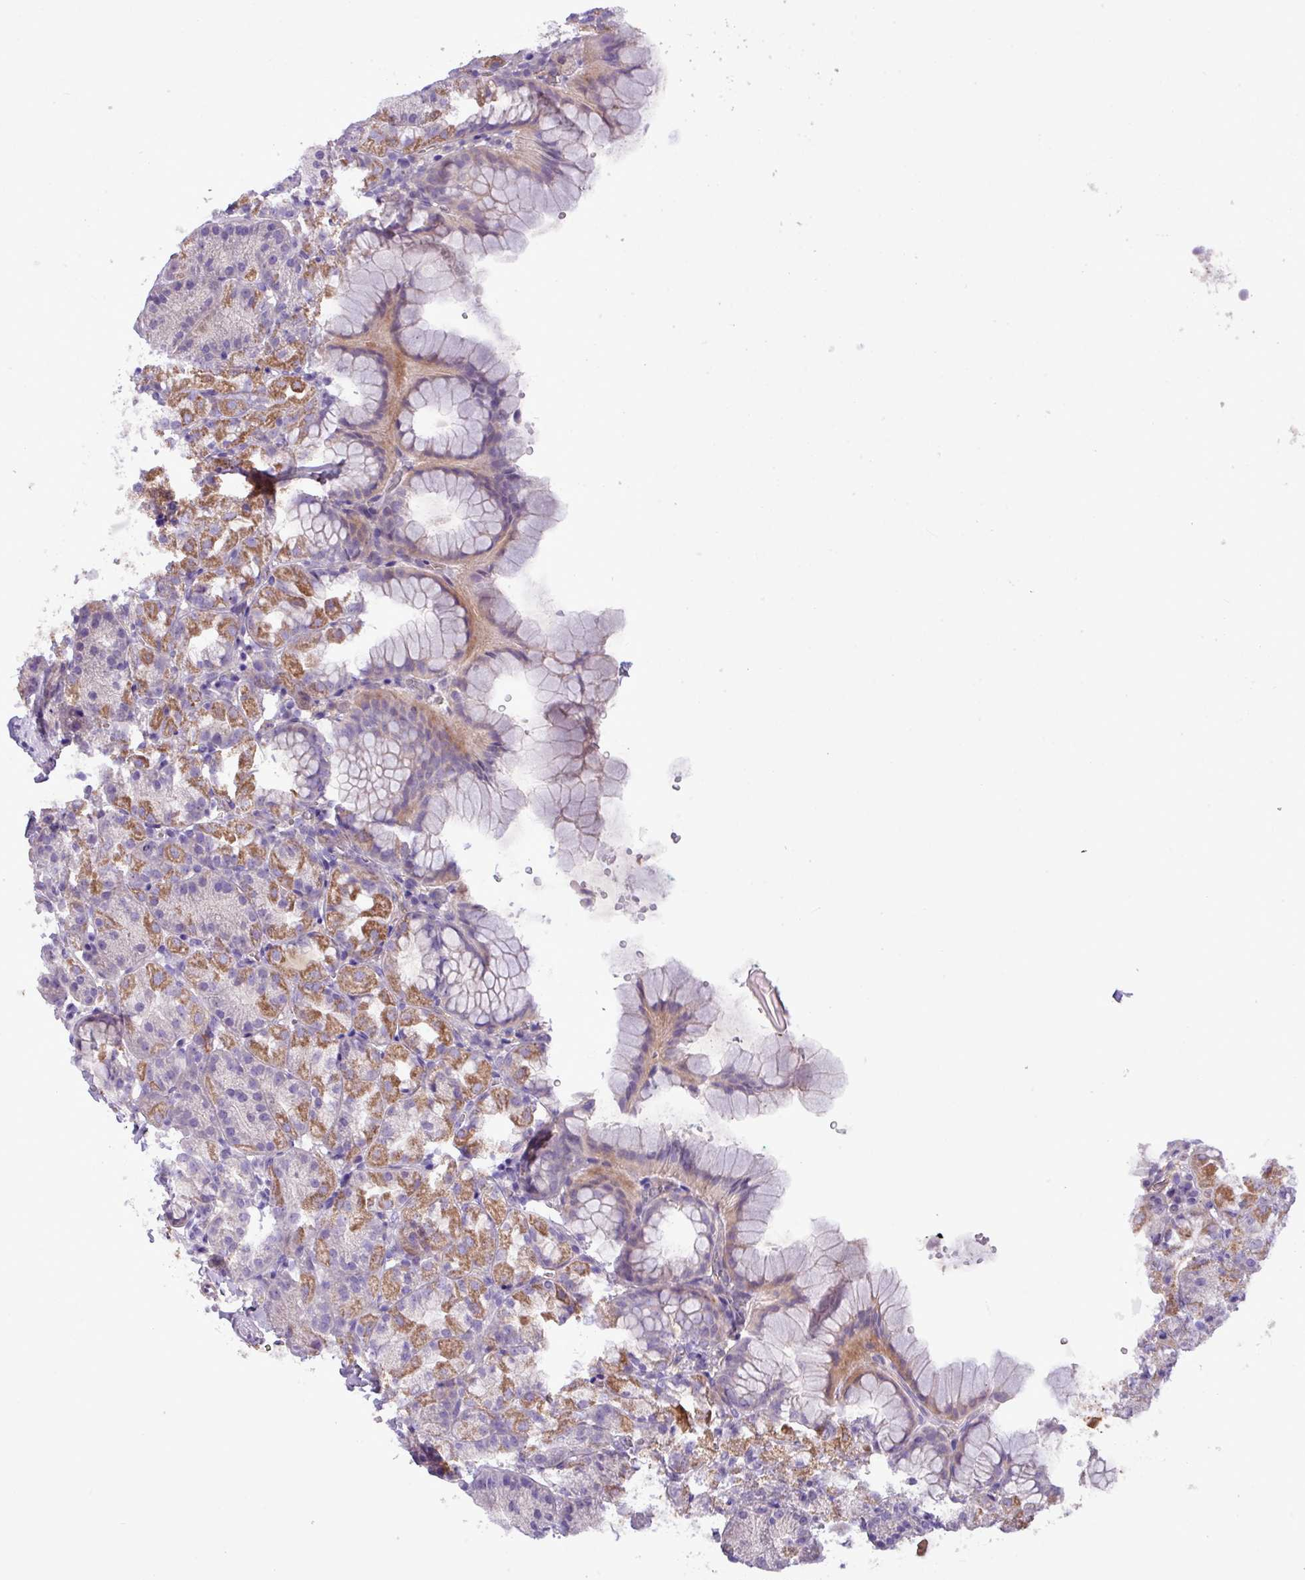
{"staining": {"intensity": "moderate", "quantity": "25%-75%", "location": "cytoplasmic/membranous"}, "tissue": "stomach", "cell_type": "Glandular cells", "image_type": "normal", "snomed": [{"axis": "morphology", "description": "Normal tissue, NOS"}, {"axis": "topography", "description": "Stomach, upper"}], "caption": "Immunohistochemical staining of unremarkable stomach demonstrates medium levels of moderate cytoplasmic/membranous positivity in about 25%-75% of glandular cells.", "gene": "CD248", "patient": {"sex": "female", "age": 81}}